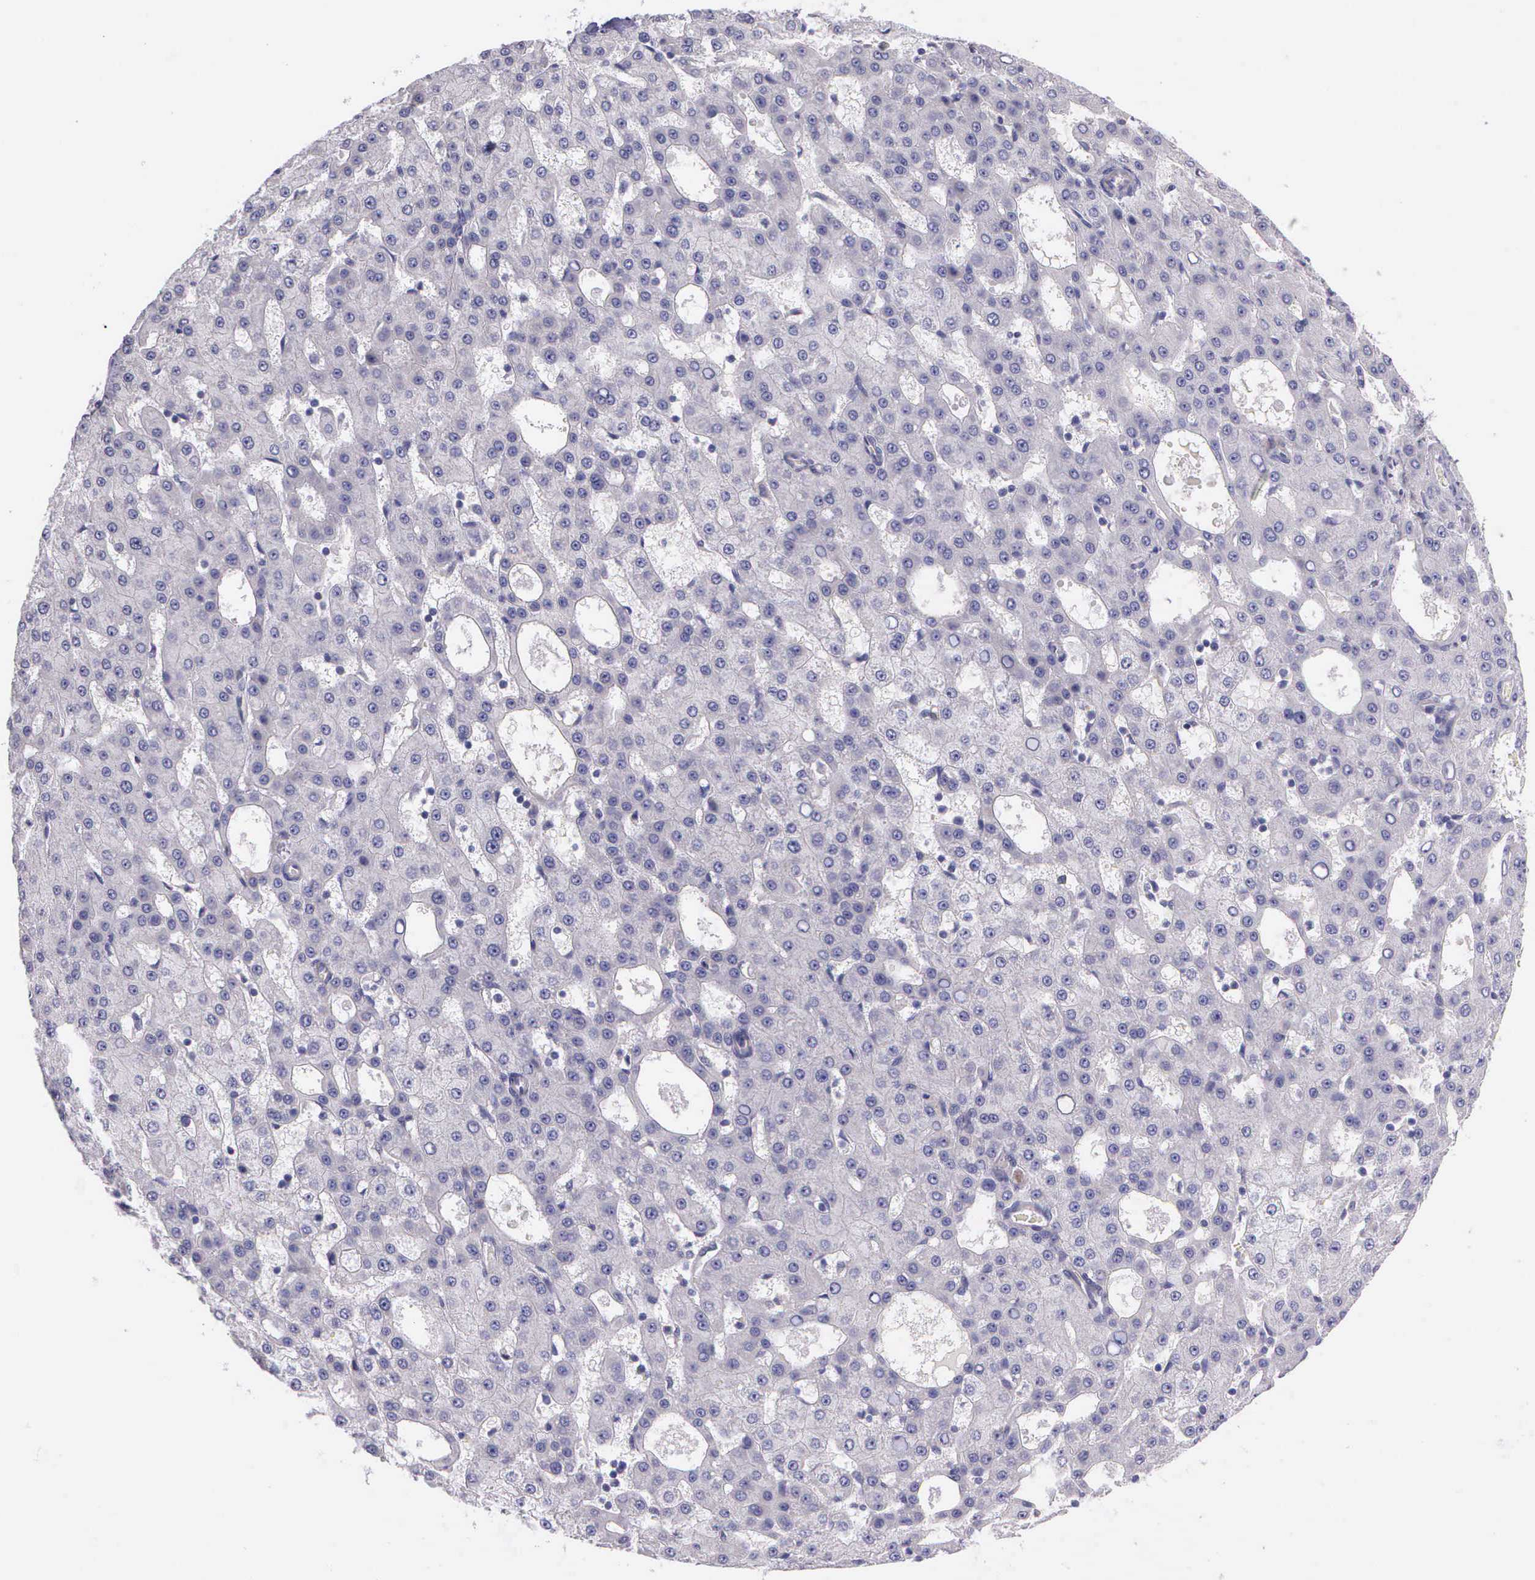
{"staining": {"intensity": "negative", "quantity": "none", "location": "none"}, "tissue": "liver cancer", "cell_type": "Tumor cells", "image_type": "cancer", "snomed": [{"axis": "morphology", "description": "Carcinoma, Hepatocellular, NOS"}, {"axis": "topography", "description": "Liver"}], "caption": "DAB (3,3'-diaminobenzidine) immunohistochemical staining of human liver cancer shows no significant positivity in tumor cells. Brightfield microscopy of immunohistochemistry stained with DAB (3,3'-diaminobenzidine) (brown) and hematoxylin (blue), captured at high magnification.", "gene": "THSD7A", "patient": {"sex": "male", "age": 47}}